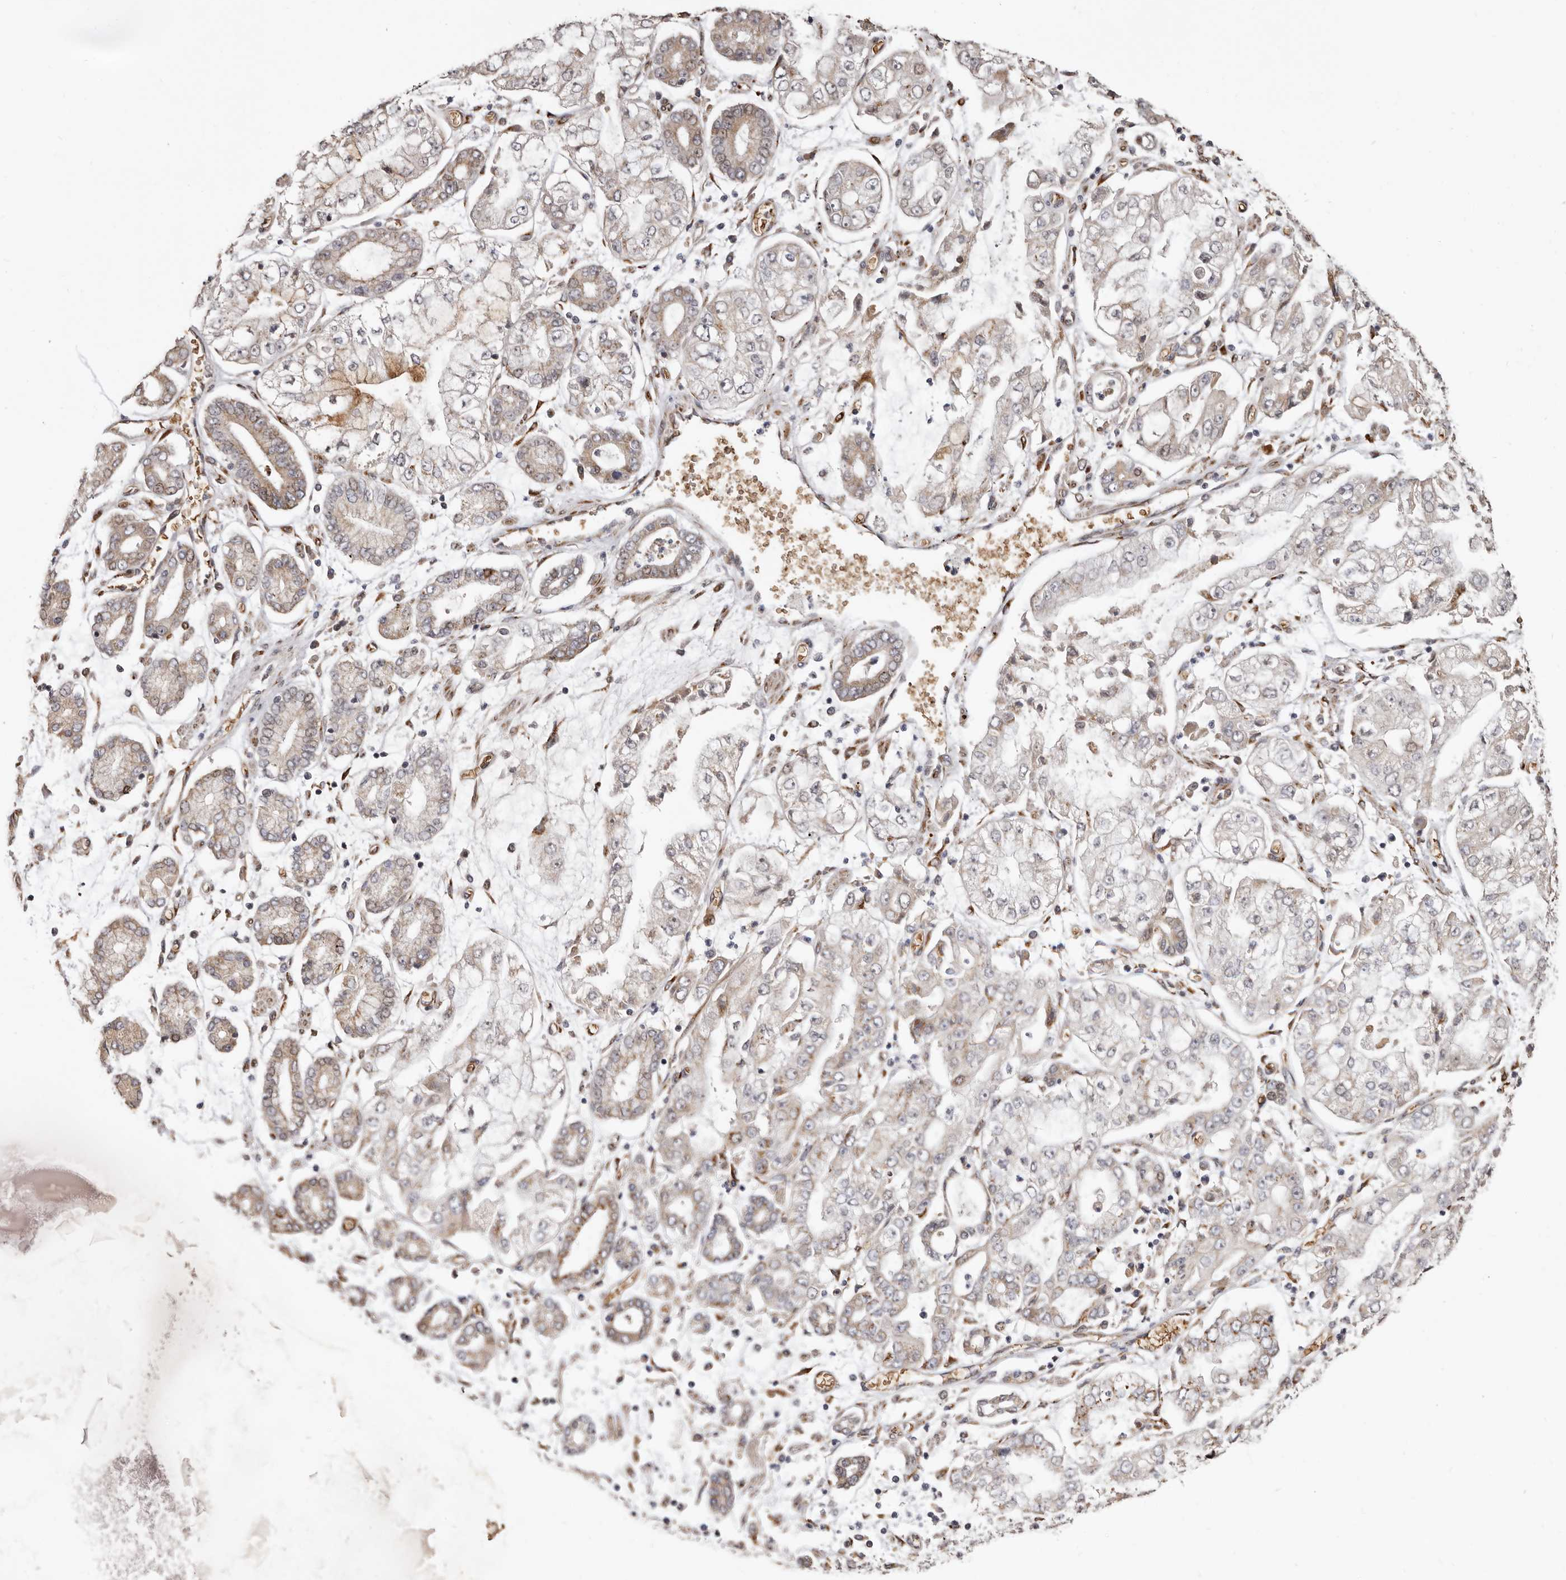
{"staining": {"intensity": "weak", "quantity": "25%-75%", "location": "cytoplasmic/membranous"}, "tissue": "stomach cancer", "cell_type": "Tumor cells", "image_type": "cancer", "snomed": [{"axis": "morphology", "description": "Adenocarcinoma, NOS"}, {"axis": "topography", "description": "Stomach"}], "caption": "Immunohistochemistry (DAB (3,3'-diaminobenzidine)) staining of stomach cancer (adenocarcinoma) exhibits weak cytoplasmic/membranous protein expression in approximately 25%-75% of tumor cells.", "gene": "ENTREP1", "patient": {"sex": "male", "age": 76}}